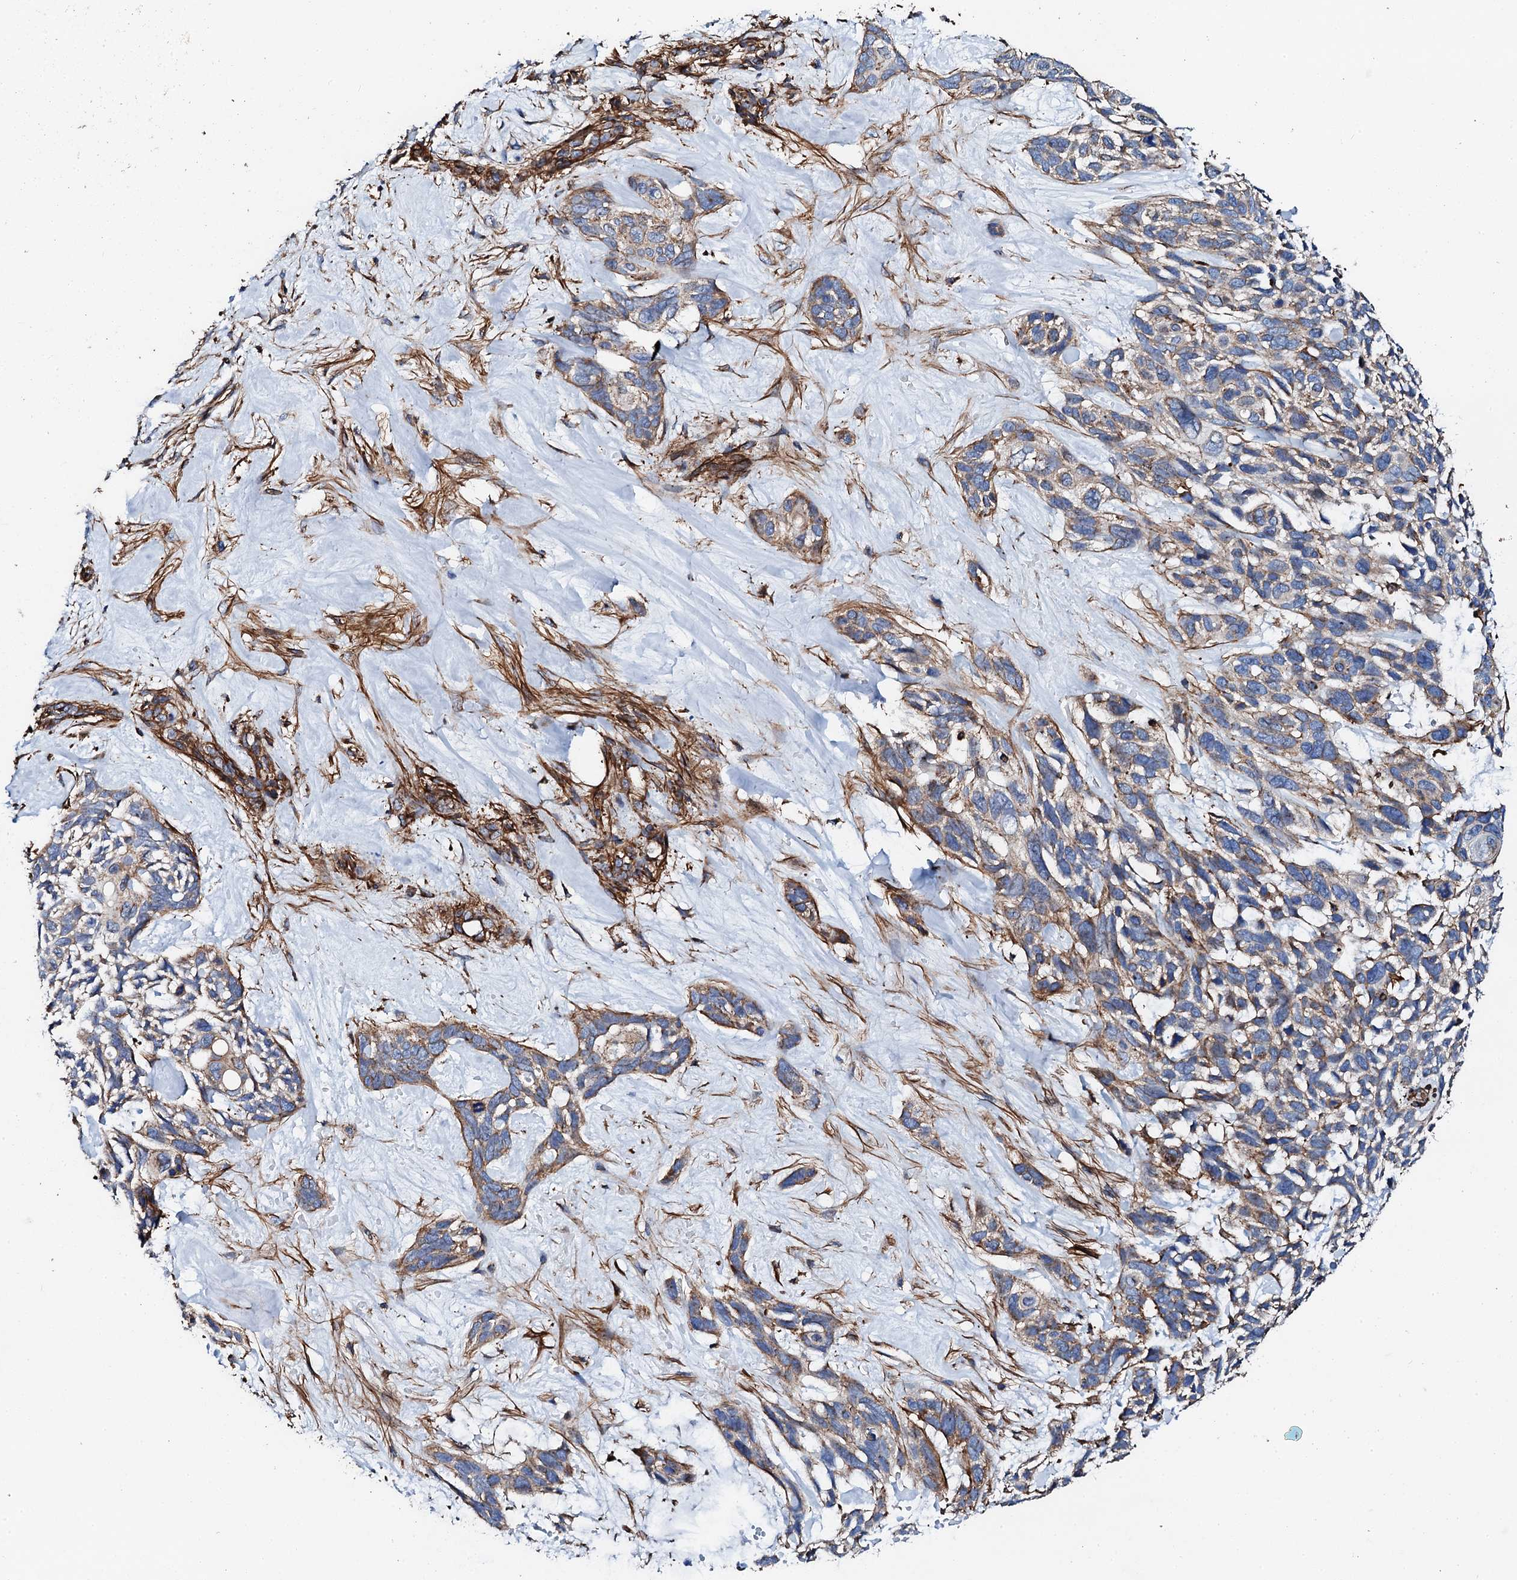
{"staining": {"intensity": "weak", "quantity": "<25%", "location": "cytoplasmic/membranous"}, "tissue": "skin cancer", "cell_type": "Tumor cells", "image_type": "cancer", "snomed": [{"axis": "morphology", "description": "Basal cell carcinoma"}, {"axis": "topography", "description": "Skin"}], "caption": "Protein analysis of skin basal cell carcinoma exhibits no significant staining in tumor cells.", "gene": "INTS10", "patient": {"sex": "male", "age": 88}}